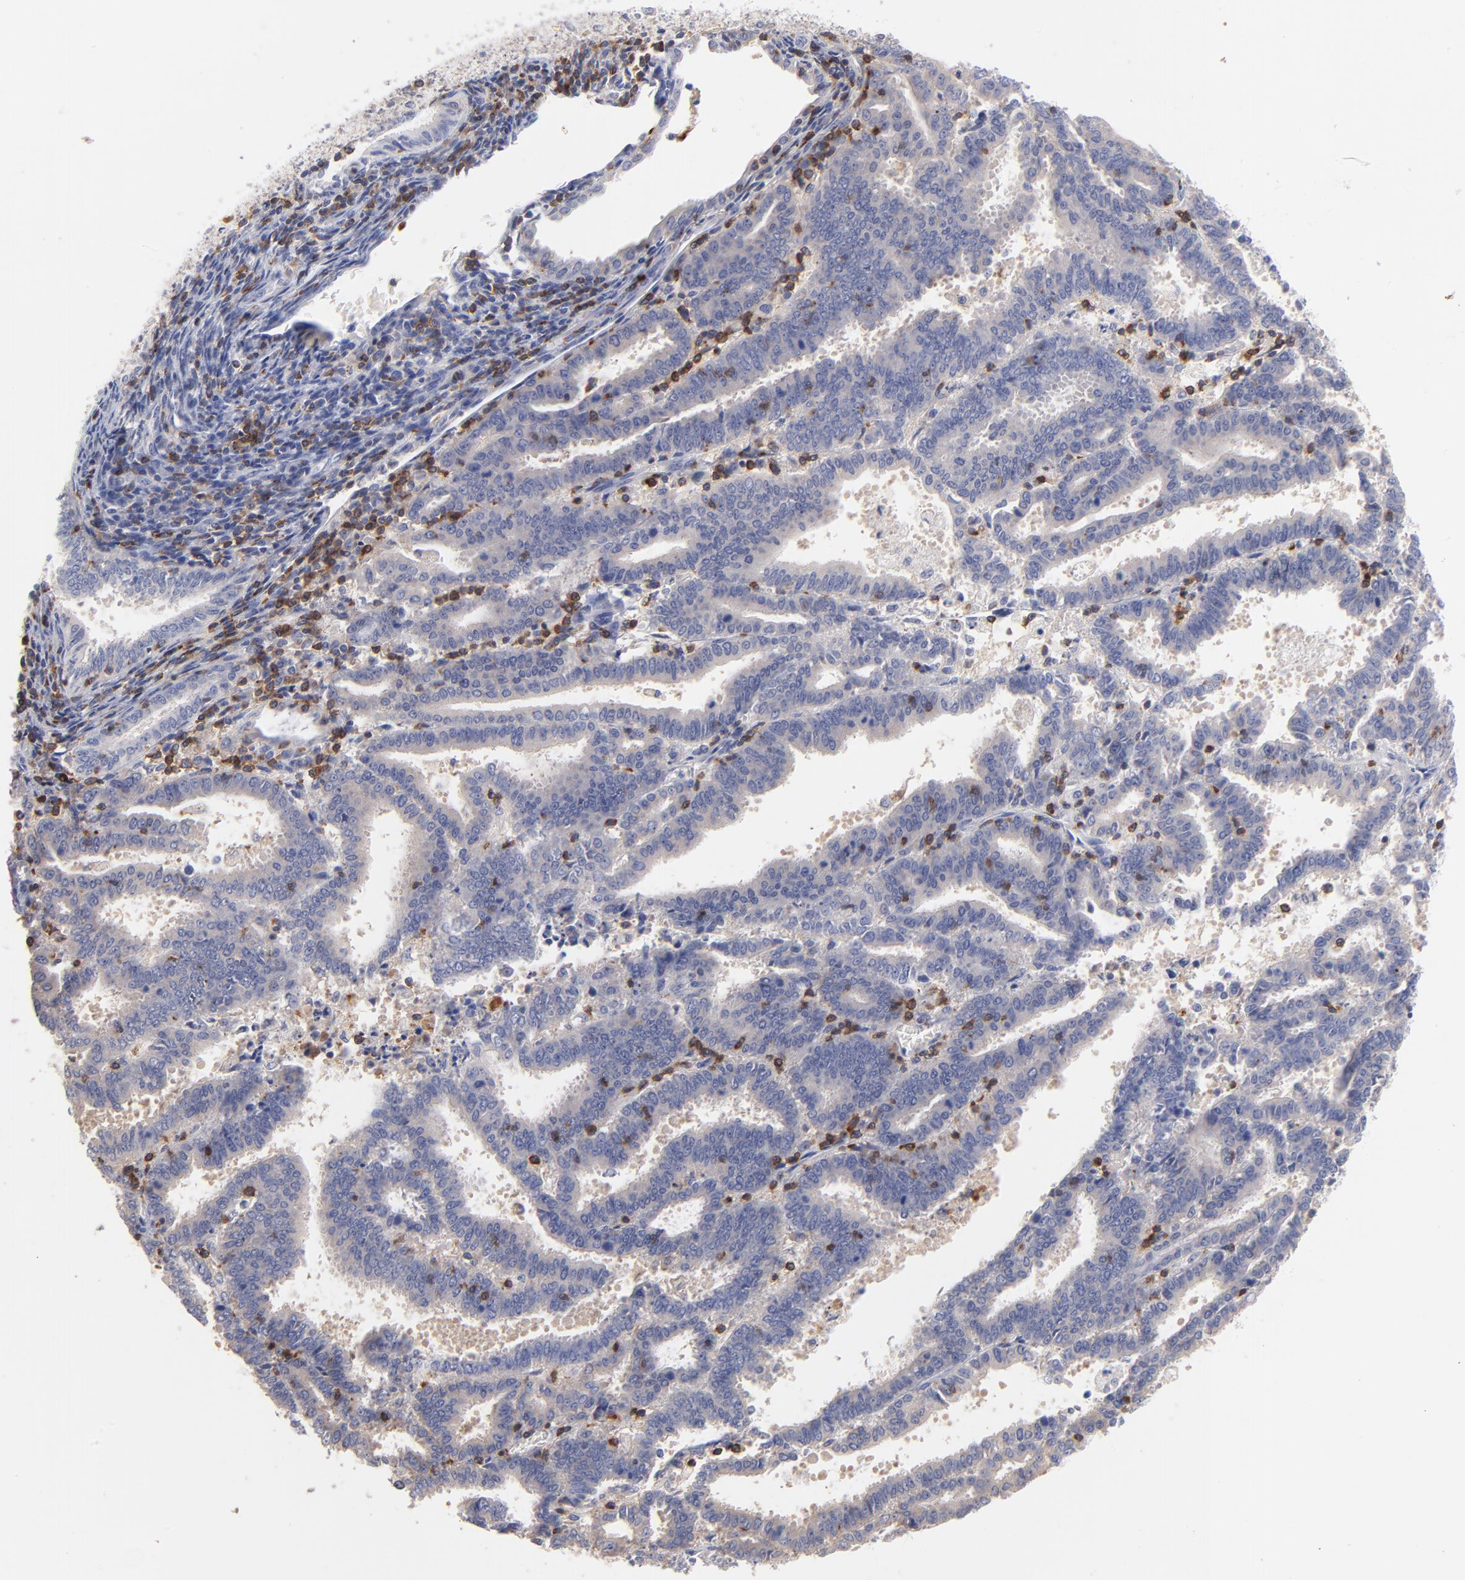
{"staining": {"intensity": "negative", "quantity": "none", "location": "none"}, "tissue": "endometrial cancer", "cell_type": "Tumor cells", "image_type": "cancer", "snomed": [{"axis": "morphology", "description": "Adenocarcinoma, NOS"}, {"axis": "topography", "description": "Uterus"}], "caption": "Tumor cells show no significant protein positivity in endometrial adenocarcinoma. Brightfield microscopy of immunohistochemistry stained with DAB (brown) and hematoxylin (blue), captured at high magnification.", "gene": "KREMEN2", "patient": {"sex": "female", "age": 83}}